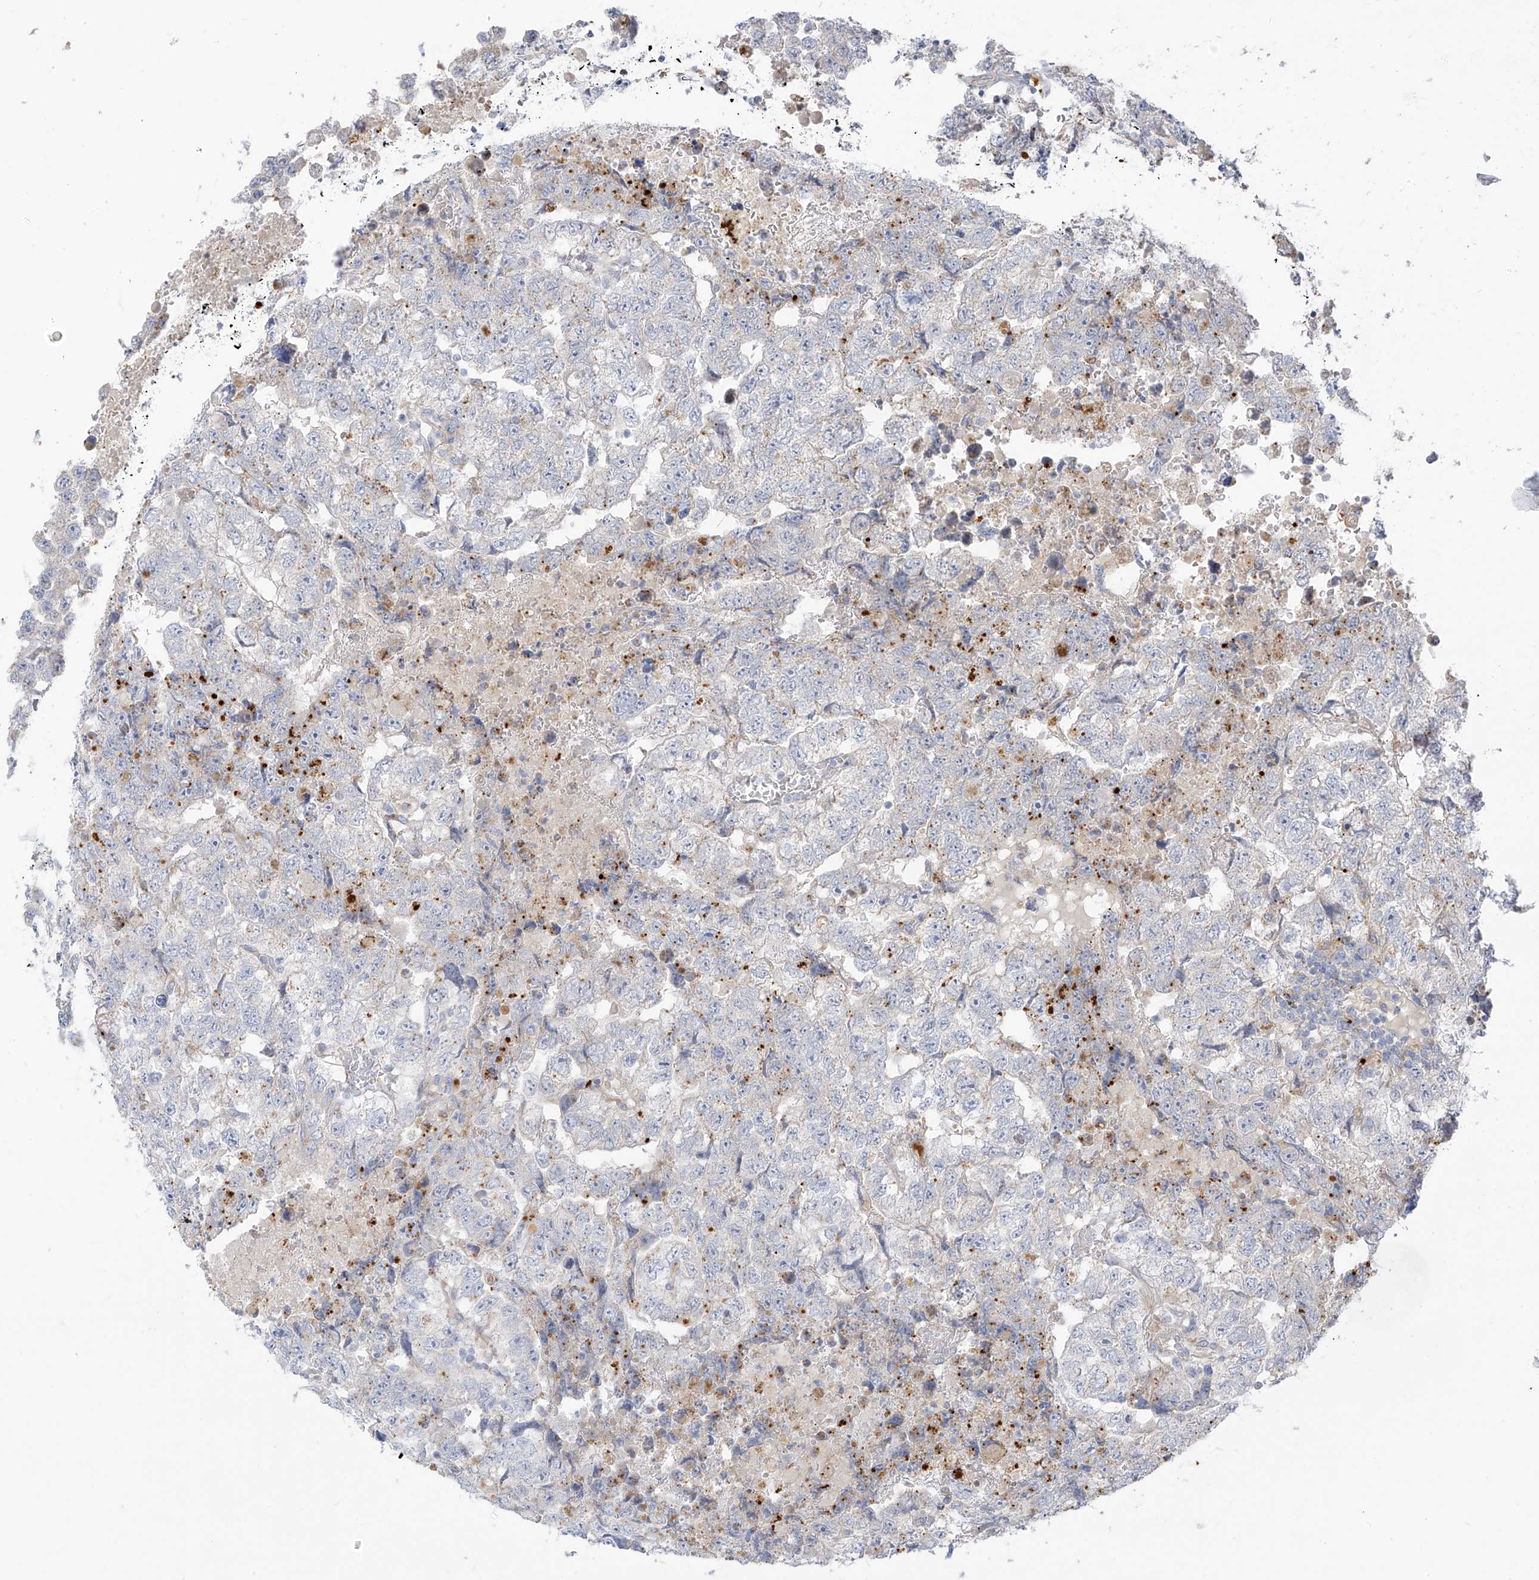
{"staining": {"intensity": "negative", "quantity": "none", "location": "none"}, "tissue": "testis cancer", "cell_type": "Tumor cells", "image_type": "cancer", "snomed": [{"axis": "morphology", "description": "Carcinoma, Embryonal, NOS"}, {"axis": "topography", "description": "Testis"}], "caption": "Testis embryonal carcinoma was stained to show a protein in brown. There is no significant expression in tumor cells.", "gene": "TAL2", "patient": {"sex": "male", "age": 36}}